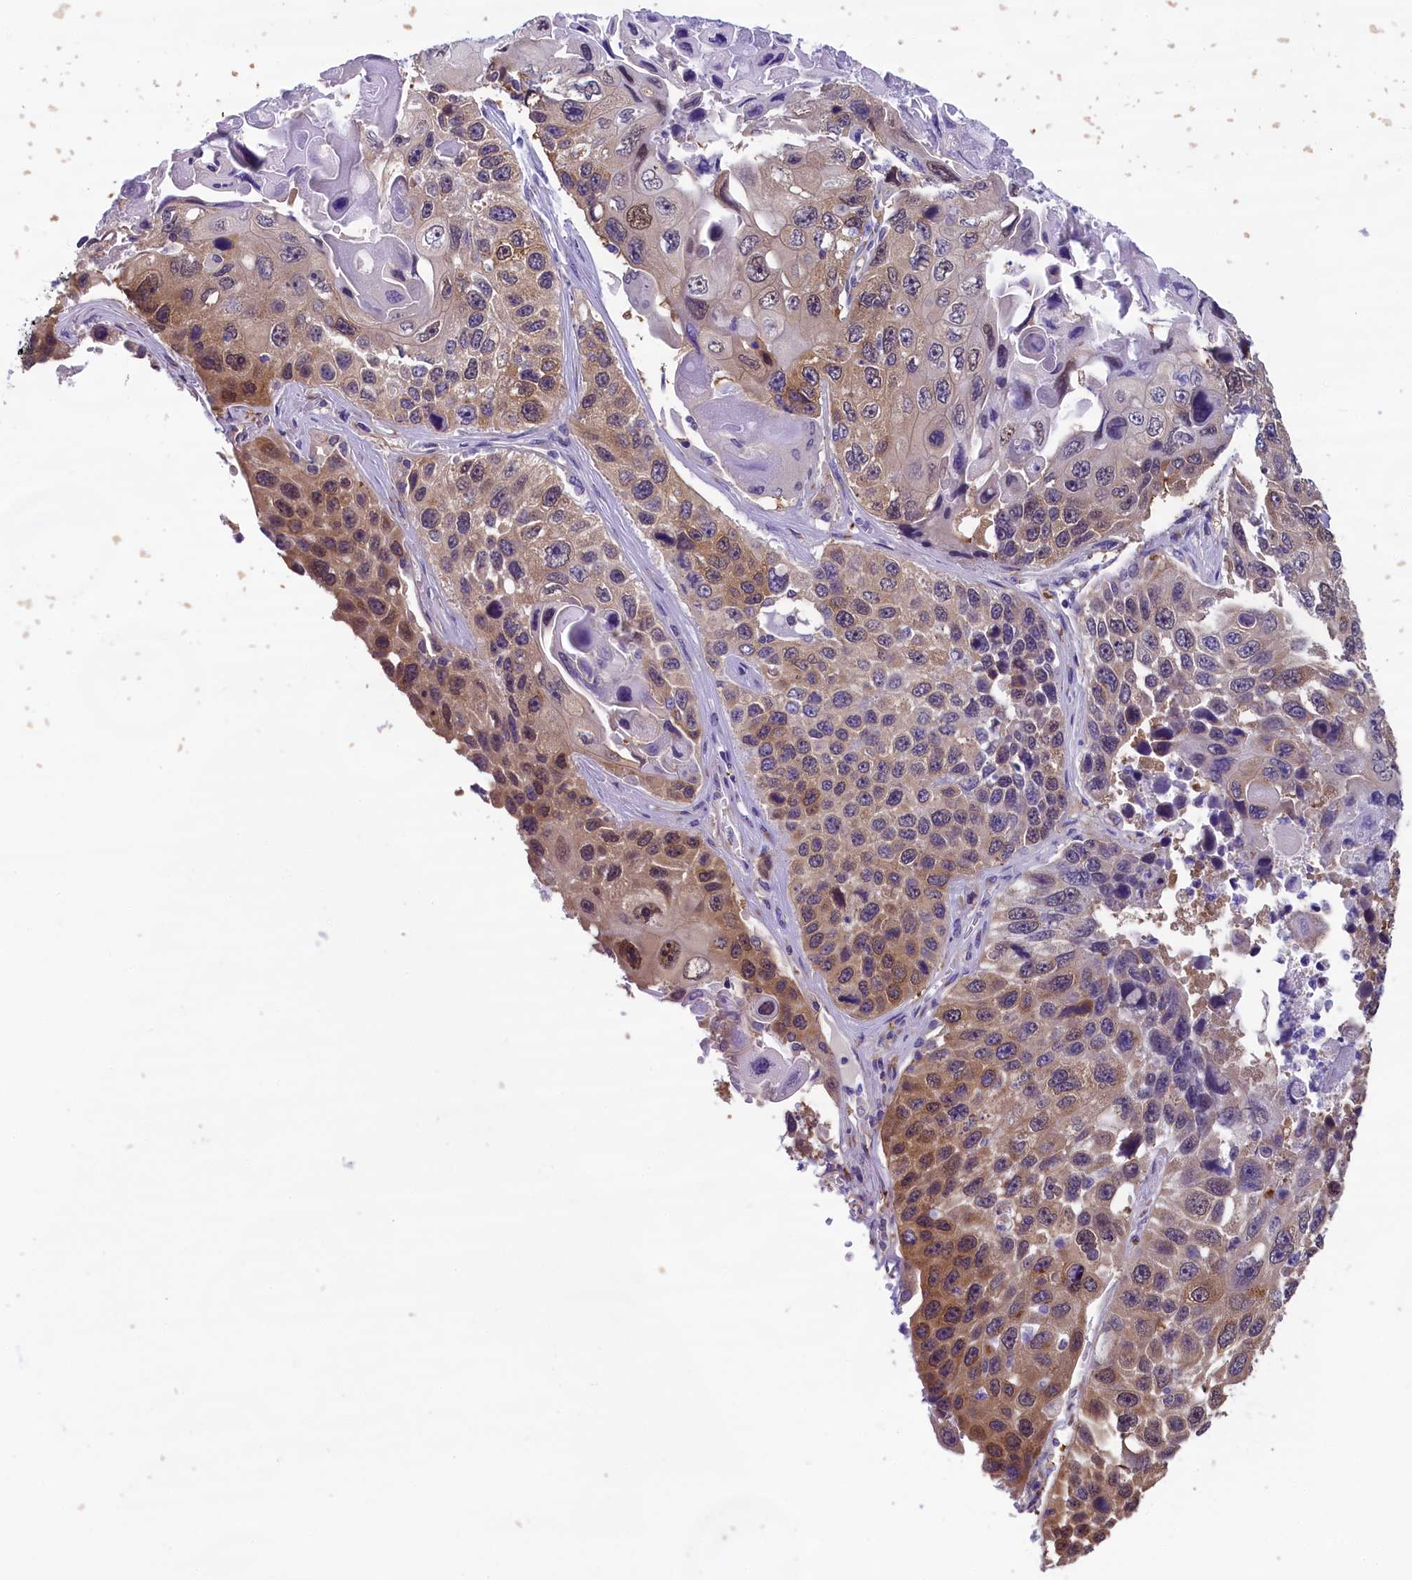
{"staining": {"intensity": "moderate", "quantity": ">75%", "location": "cytoplasmic/membranous,nuclear"}, "tissue": "lung cancer", "cell_type": "Tumor cells", "image_type": "cancer", "snomed": [{"axis": "morphology", "description": "Squamous cell carcinoma, NOS"}, {"axis": "topography", "description": "Lung"}], "caption": "Immunohistochemistry (DAB) staining of human lung cancer (squamous cell carcinoma) demonstrates moderate cytoplasmic/membranous and nuclear protein expression in about >75% of tumor cells.", "gene": "ABCC8", "patient": {"sex": "male", "age": 61}}